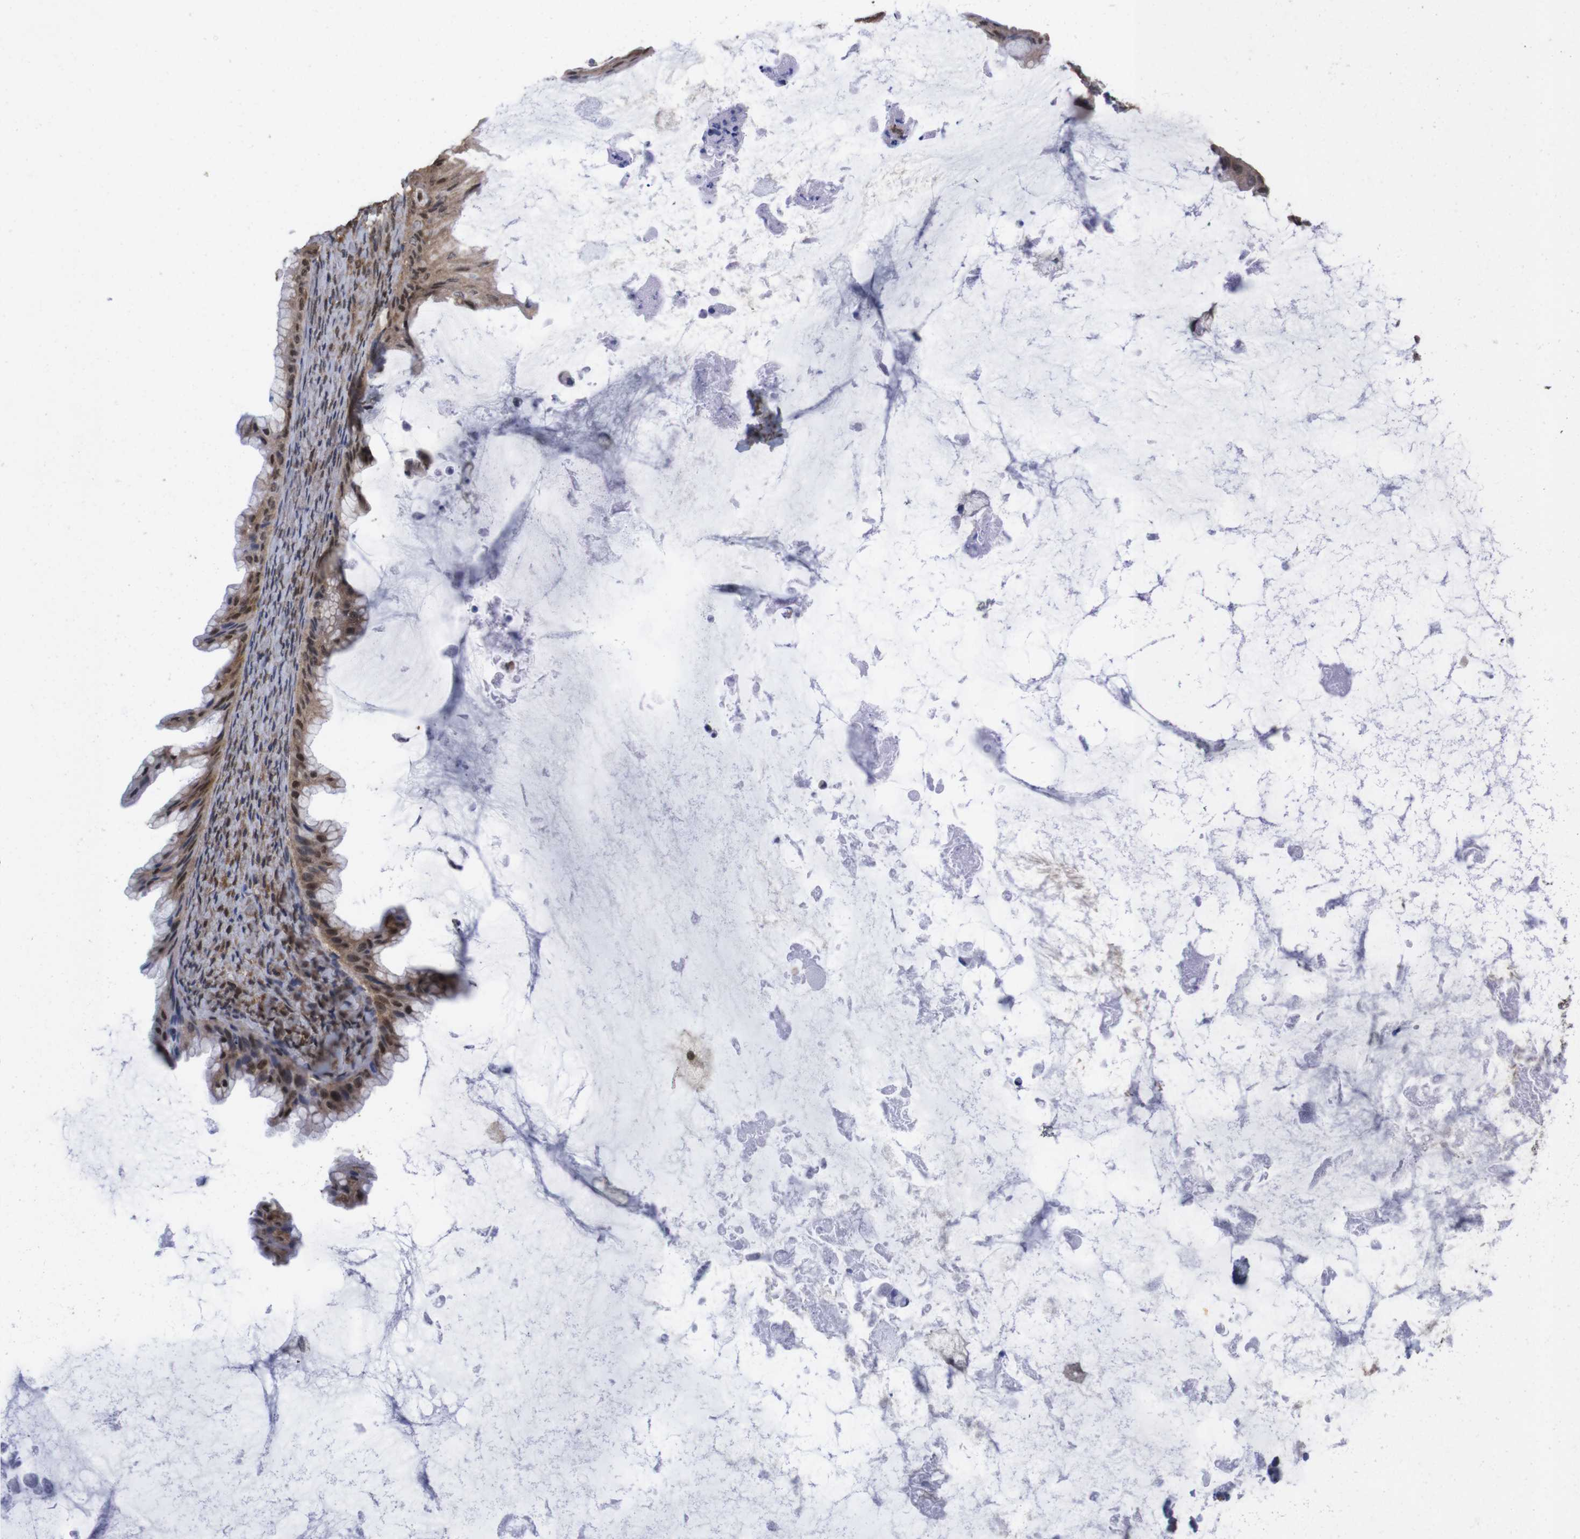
{"staining": {"intensity": "moderate", "quantity": ">75%", "location": "cytoplasmic/membranous,nuclear"}, "tissue": "ovarian cancer", "cell_type": "Tumor cells", "image_type": "cancer", "snomed": [{"axis": "morphology", "description": "Cystadenocarcinoma, mucinous, NOS"}, {"axis": "topography", "description": "Ovary"}], "caption": "A brown stain labels moderate cytoplasmic/membranous and nuclear staining of a protein in human mucinous cystadenocarcinoma (ovarian) tumor cells.", "gene": "UBQLN2", "patient": {"sex": "female", "age": 61}}